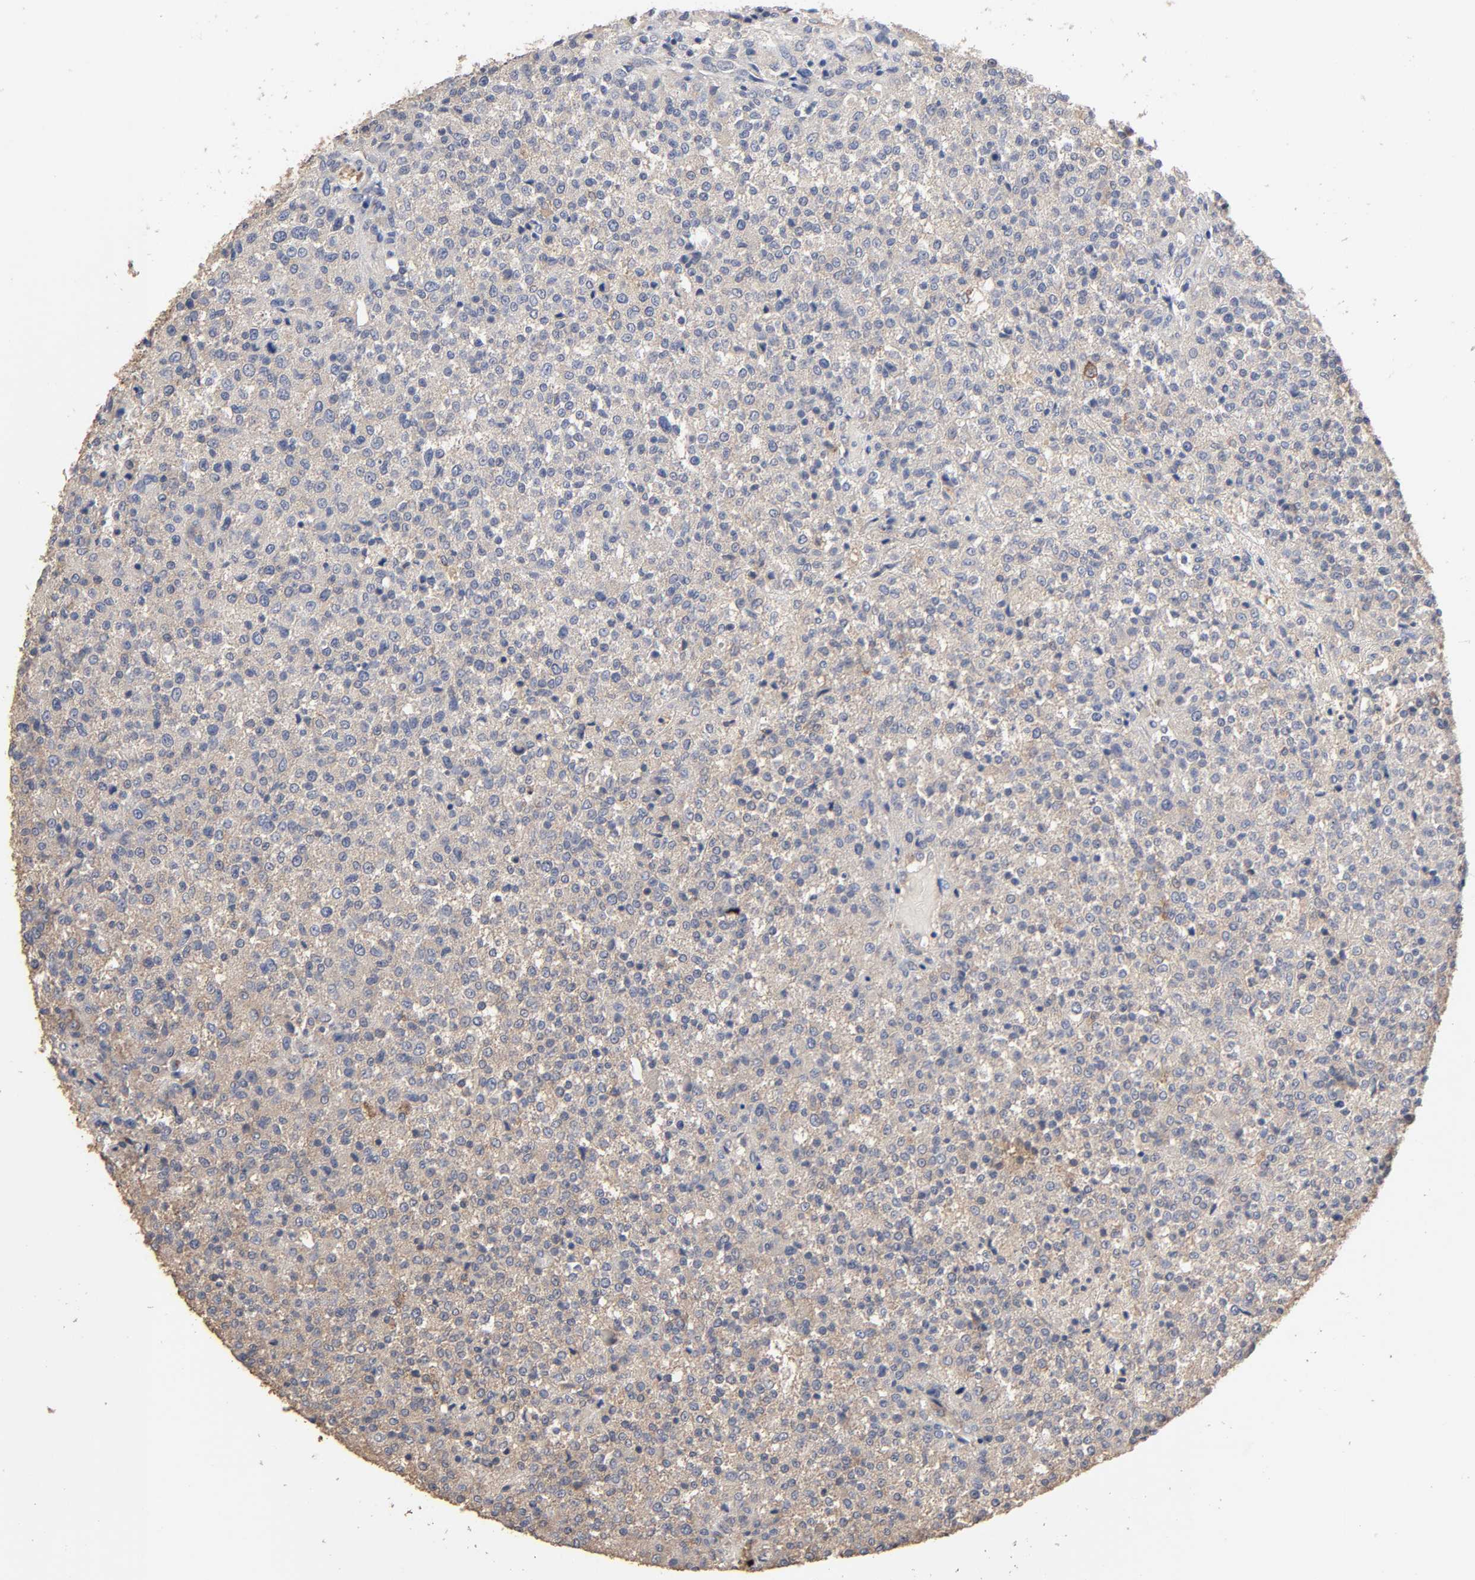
{"staining": {"intensity": "weak", "quantity": ">75%", "location": "cytoplasmic/membranous"}, "tissue": "testis cancer", "cell_type": "Tumor cells", "image_type": "cancer", "snomed": [{"axis": "morphology", "description": "Seminoma, NOS"}, {"axis": "topography", "description": "Testis"}], "caption": "A low amount of weak cytoplasmic/membranous staining is seen in approximately >75% of tumor cells in testis seminoma tissue.", "gene": "EIF4G2", "patient": {"sex": "male", "age": 59}}